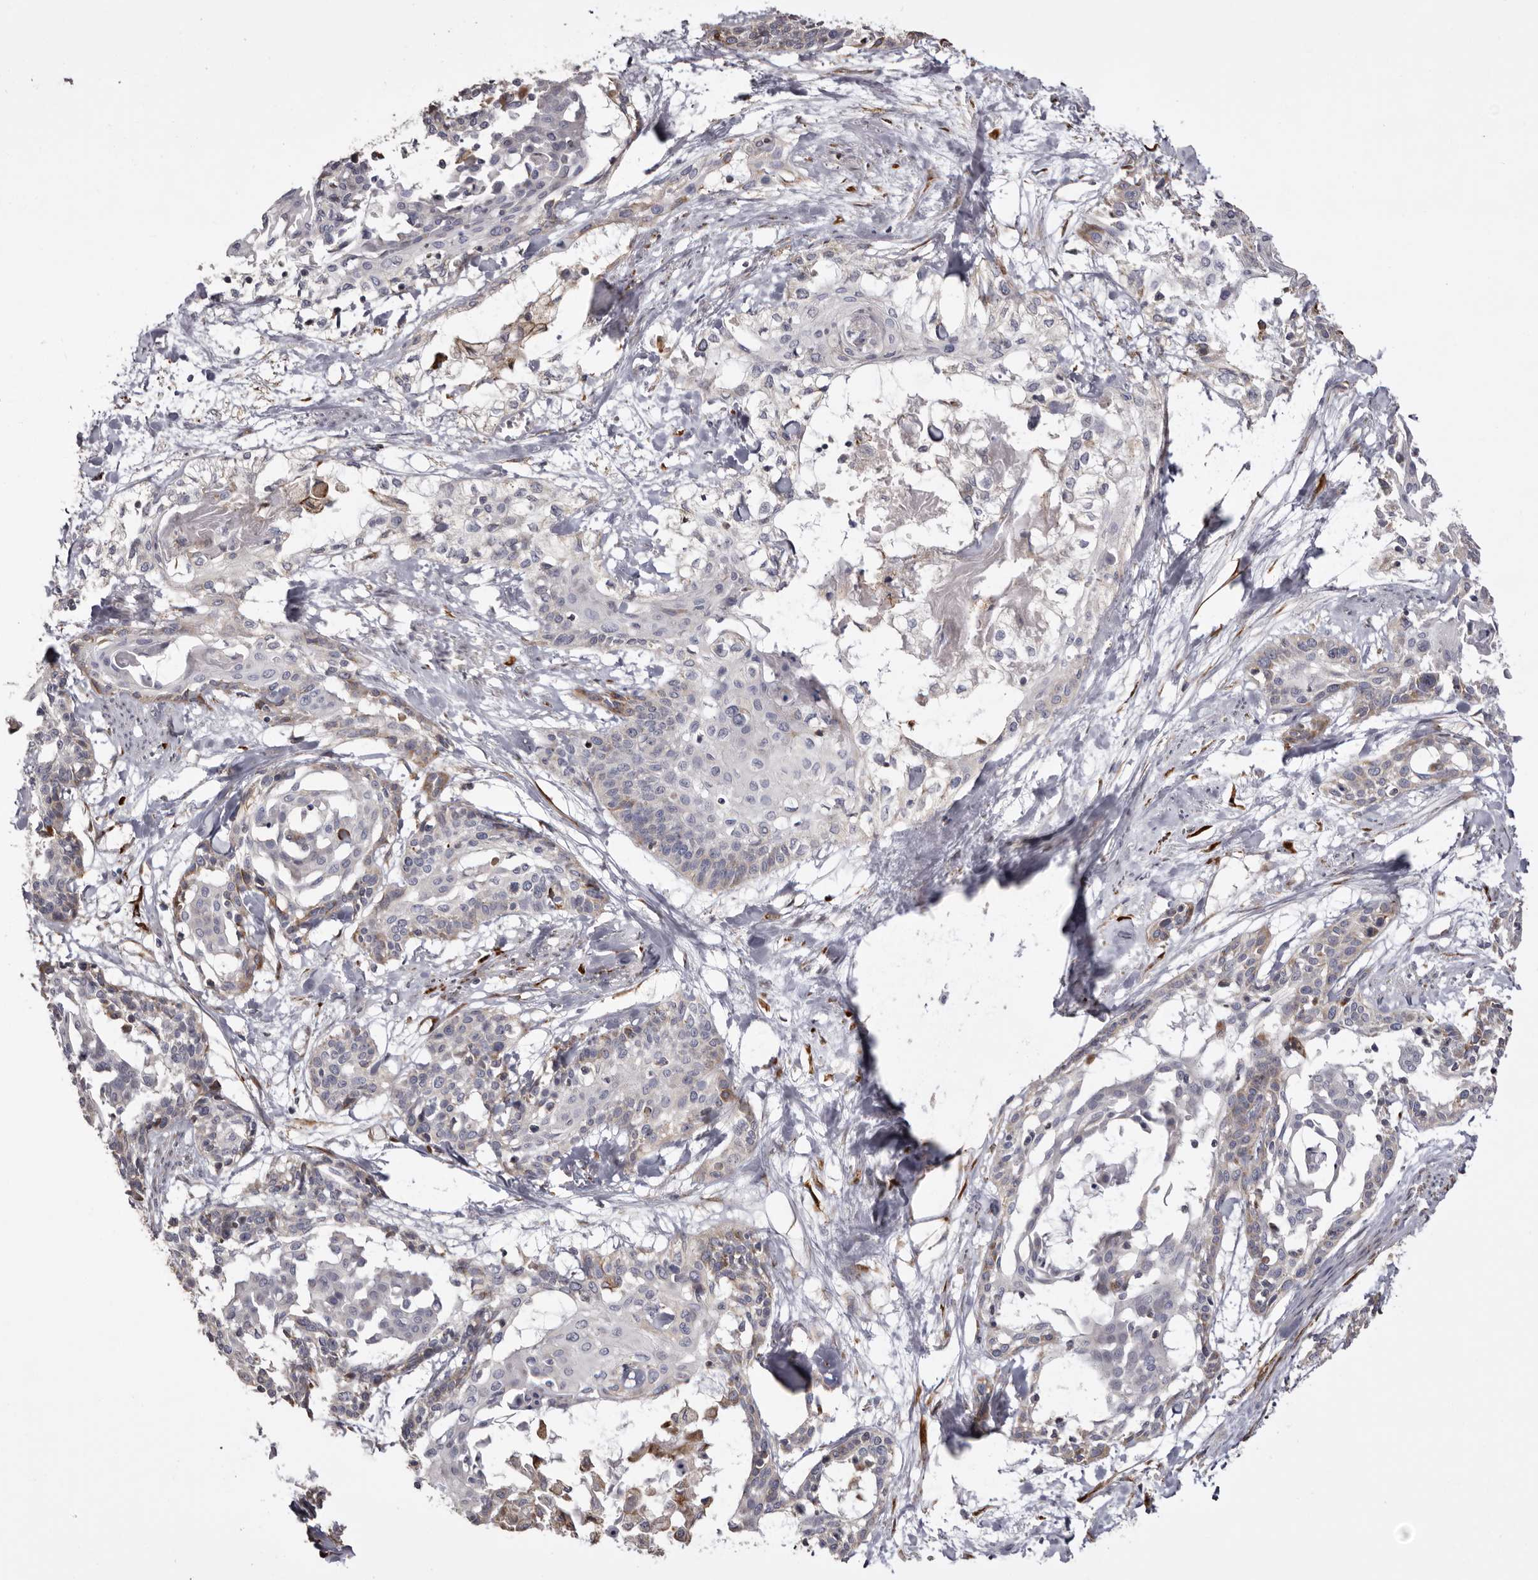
{"staining": {"intensity": "weak", "quantity": "<25%", "location": "cytoplasmic/membranous"}, "tissue": "cervical cancer", "cell_type": "Tumor cells", "image_type": "cancer", "snomed": [{"axis": "morphology", "description": "Squamous cell carcinoma, NOS"}, {"axis": "topography", "description": "Cervix"}], "caption": "This micrograph is of cervical squamous cell carcinoma stained with immunohistochemistry (IHC) to label a protein in brown with the nuclei are counter-stained blue. There is no expression in tumor cells.", "gene": "PIGX", "patient": {"sex": "female", "age": 57}}